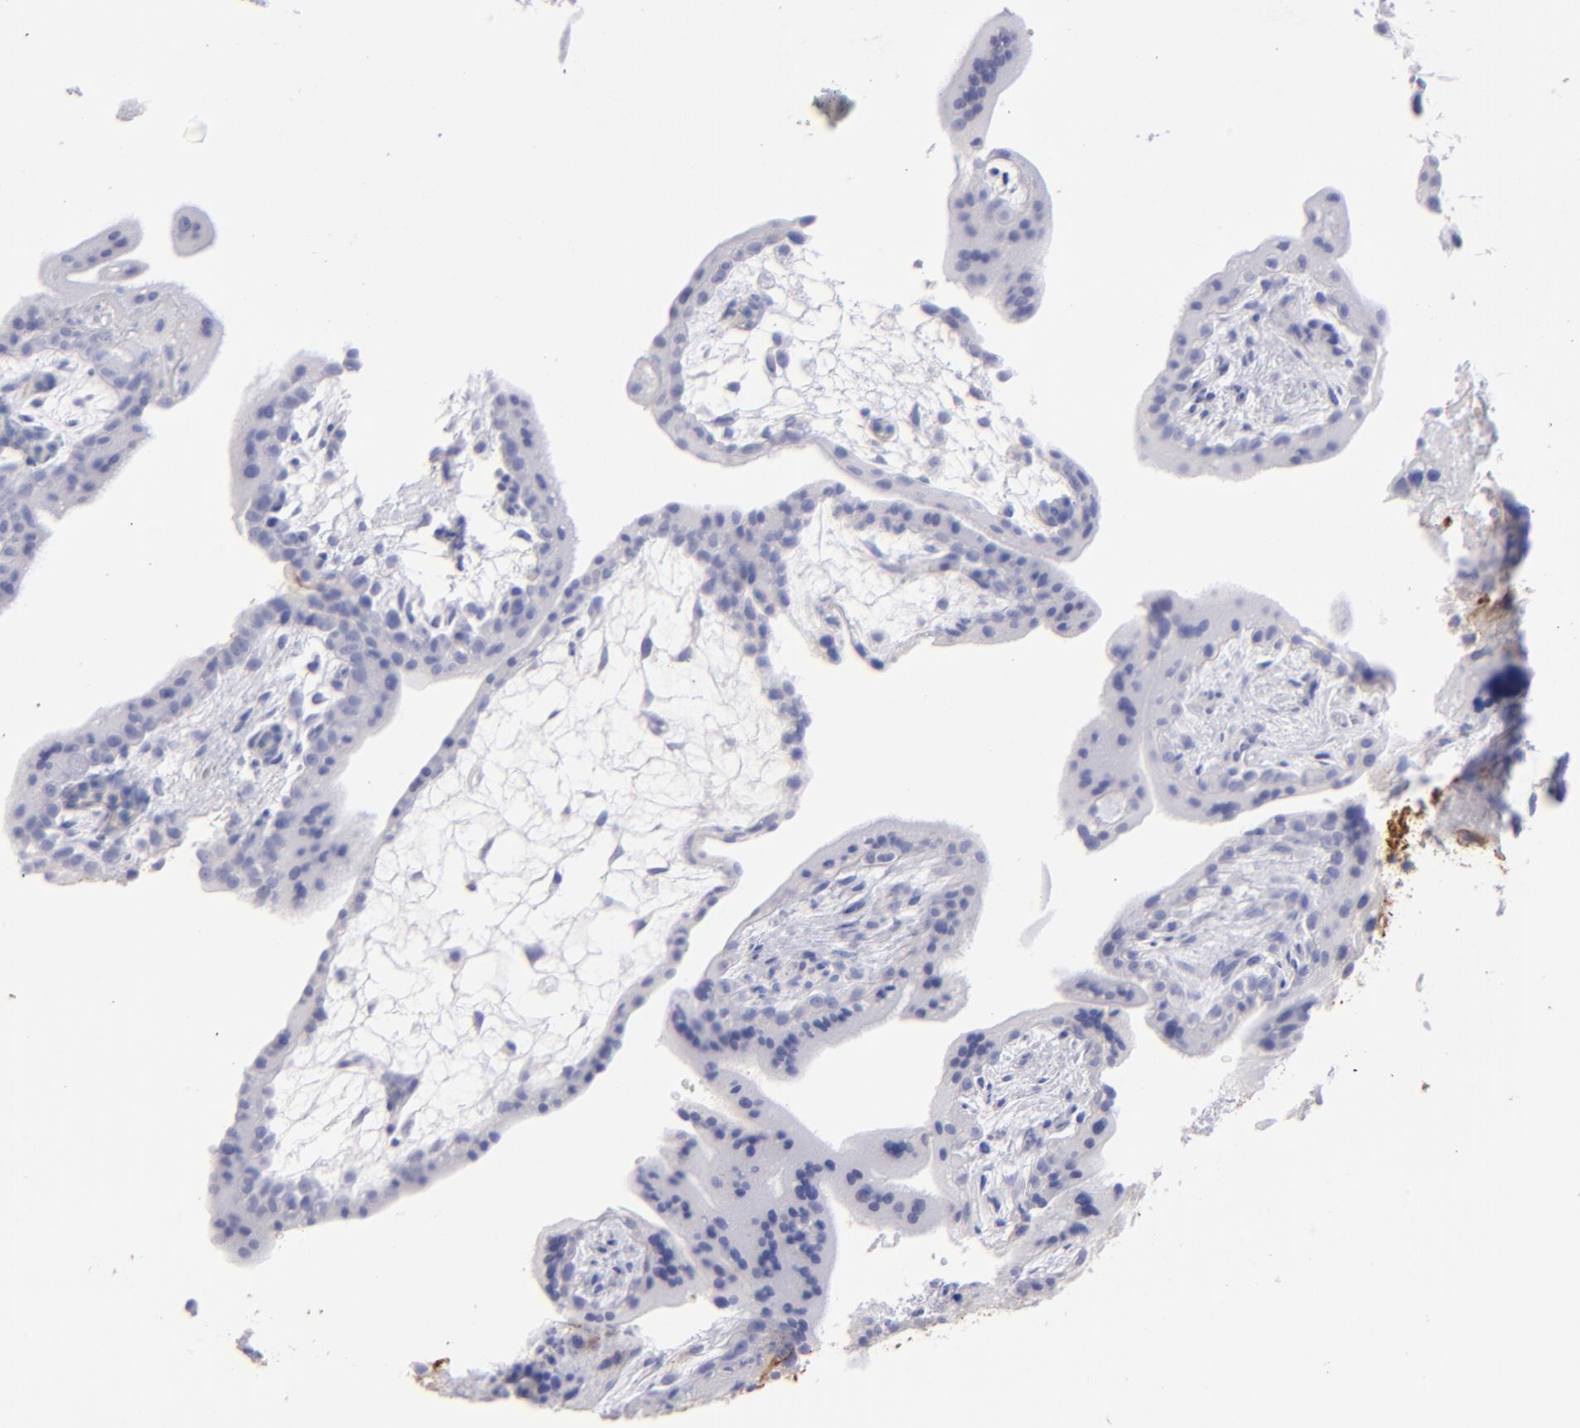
{"staining": {"intensity": "negative", "quantity": "none", "location": "none"}, "tissue": "placenta", "cell_type": "Trophoblastic cells", "image_type": "normal", "snomed": [{"axis": "morphology", "description": "Normal tissue, NOS"}, {"axis": "topography", "description": "Placenta"}], "caption": "Protein analysis of benign placenta shows no significant positivity in trophoblastic cells.", "gene": "AHNAK2", "patient": {"sex": "female", "age": 35}}